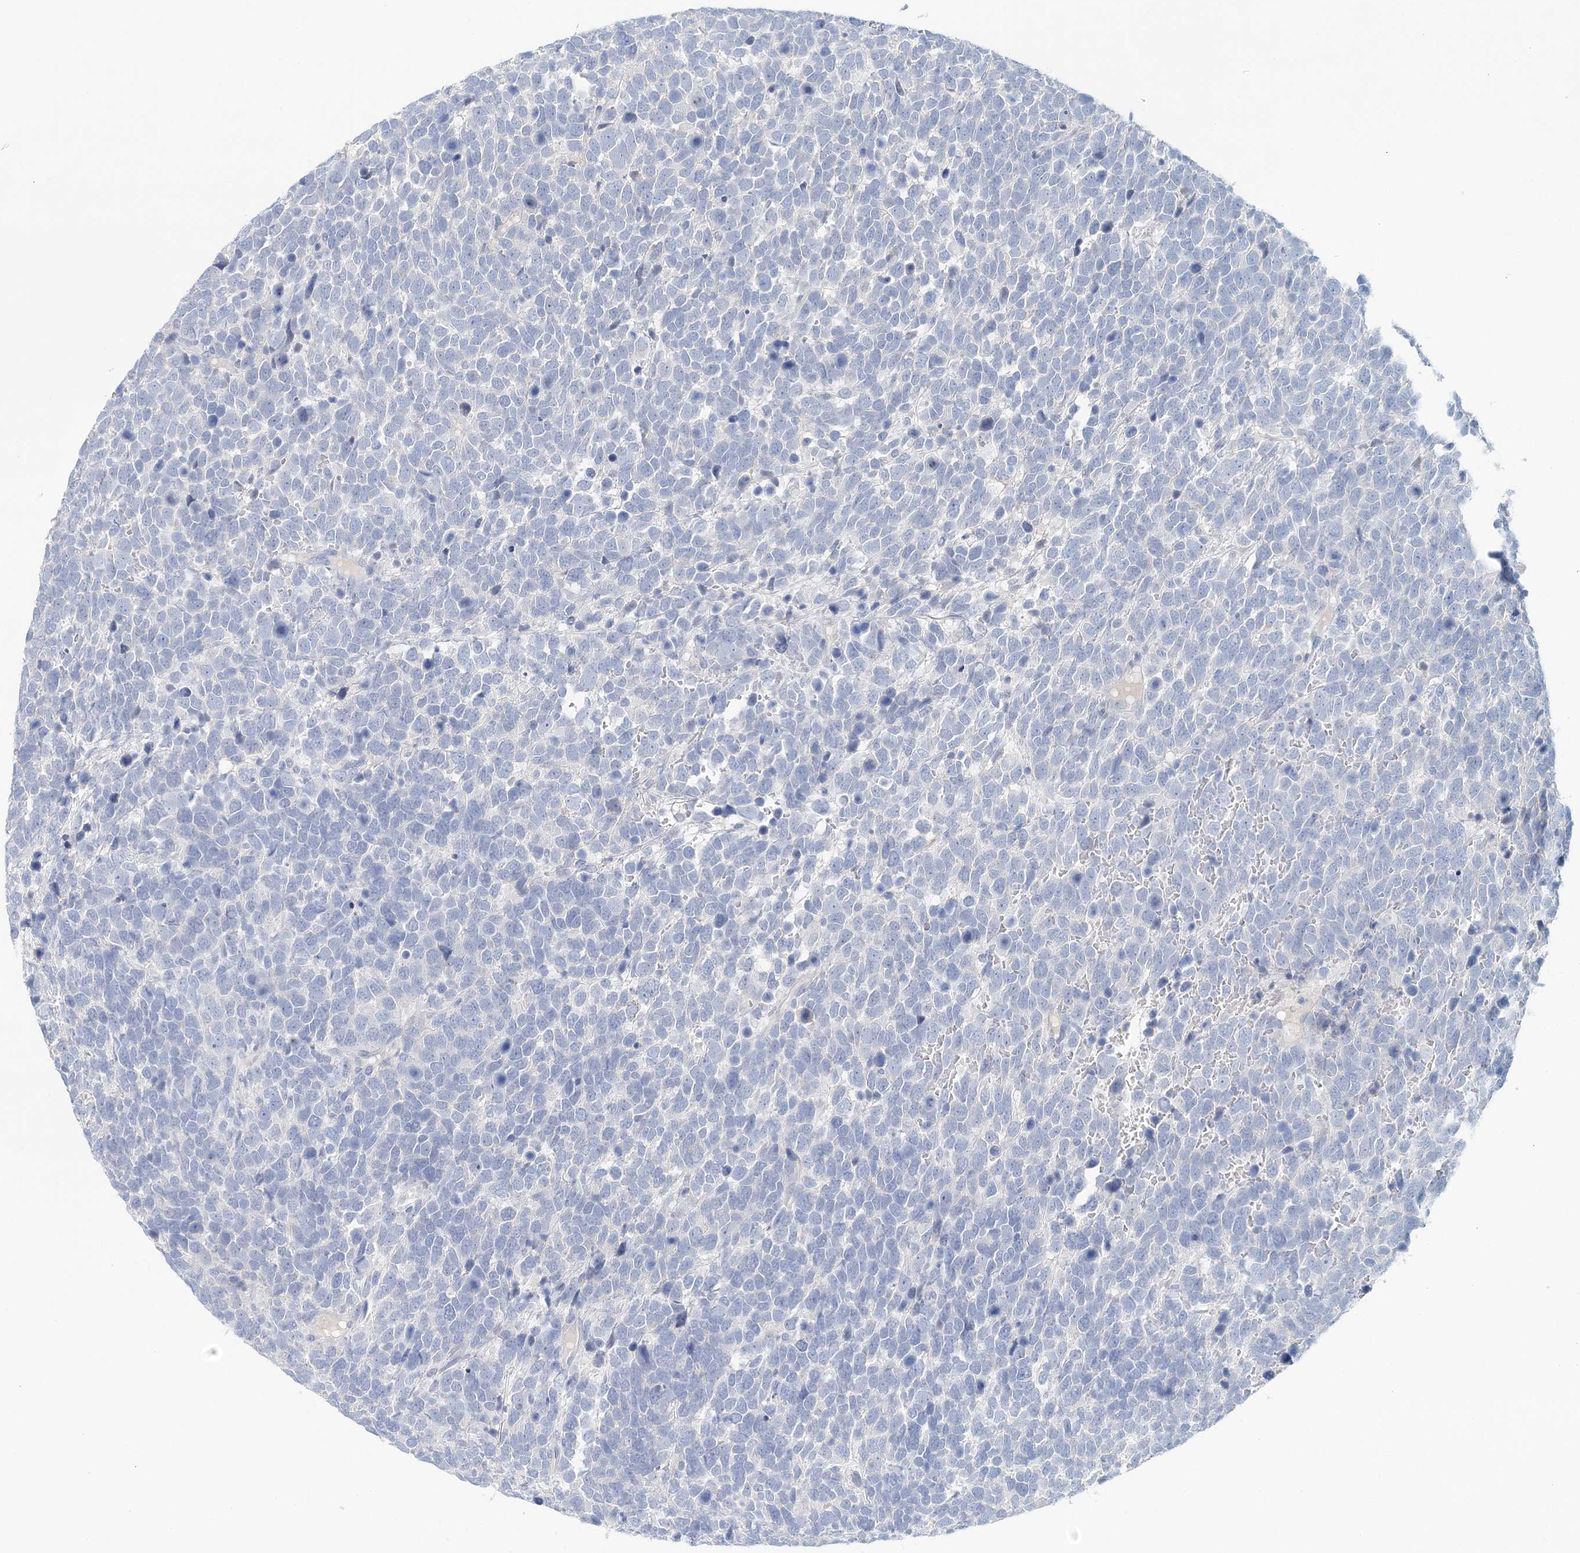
{"staining": {"intensity": "negative", "quantity": "none", "location": "none"}, "tissue": "urothelial cancer", "cell_type": "Tumor cells", "image_type": "cancer", "snomed": [{"axis": "morphology", "description": "Urothelial carcinoma, High grade"}, {"axis": "topography", "description": "Urinary bladder"}], "caption": "Immunohistochemical staining of urothelial cancer displays no significant staining in tumor cells. (DAB immunohistochemistry visualized using brightfield microscopy, high magnification).", "gene": "LRRIQ4", "patient": {"sex": "female", "age": 82}}